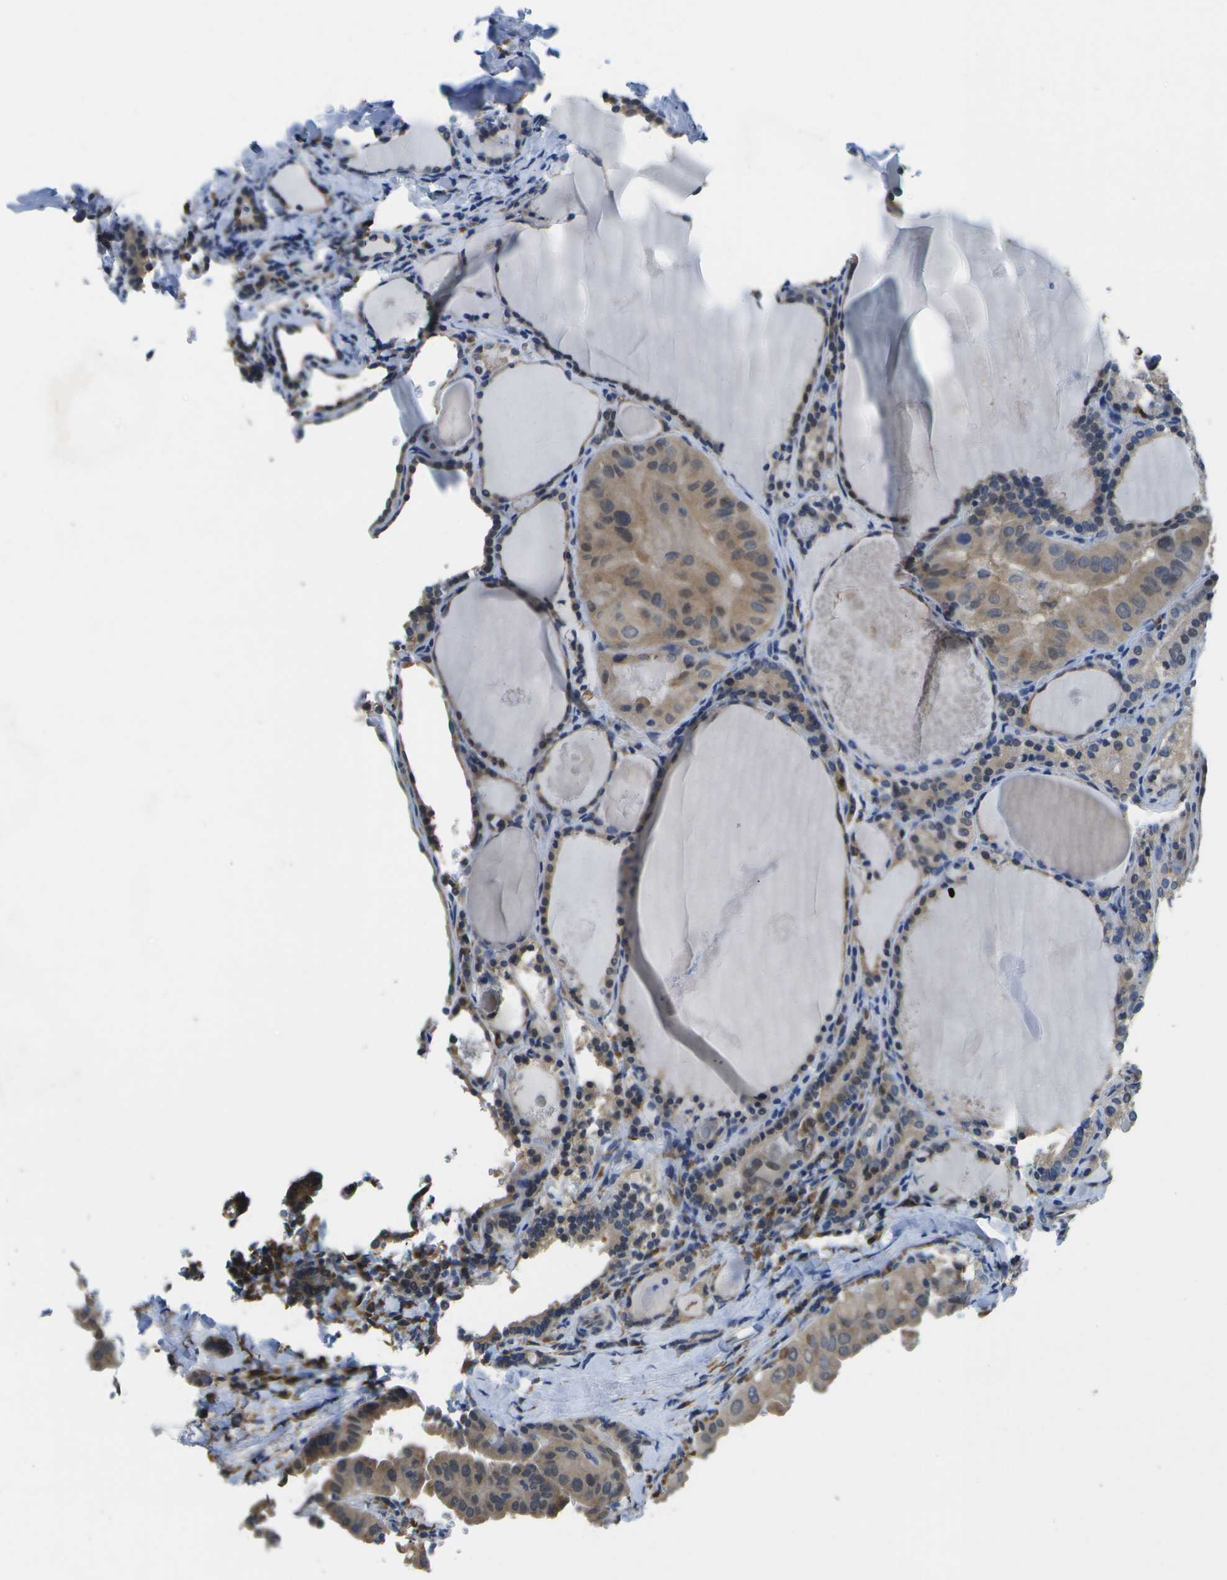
{"staining": {"intensity": "weak", "quantity": ">75%", "location": "cytoplasmic/membranous,nuclear"}, "tissue": "thyroid cancer", "cell_type": "Tumor cells", "image_type": "cancer", "snomed": [{"axis": "morphology", "description": "Papillary adenocarcinoma, NOS"}, {"axis": "topography", "description": "Thyroid gland"}], "caption": "A histopathology image of thyroid cancer (papillary adenocarcinoma) stained for a protein reveals weak cytoplasmic/membranous and nuclear brown staining in tumor cells.", "gene": "DSE", "patient": {"sex": "female", "age": 42}}